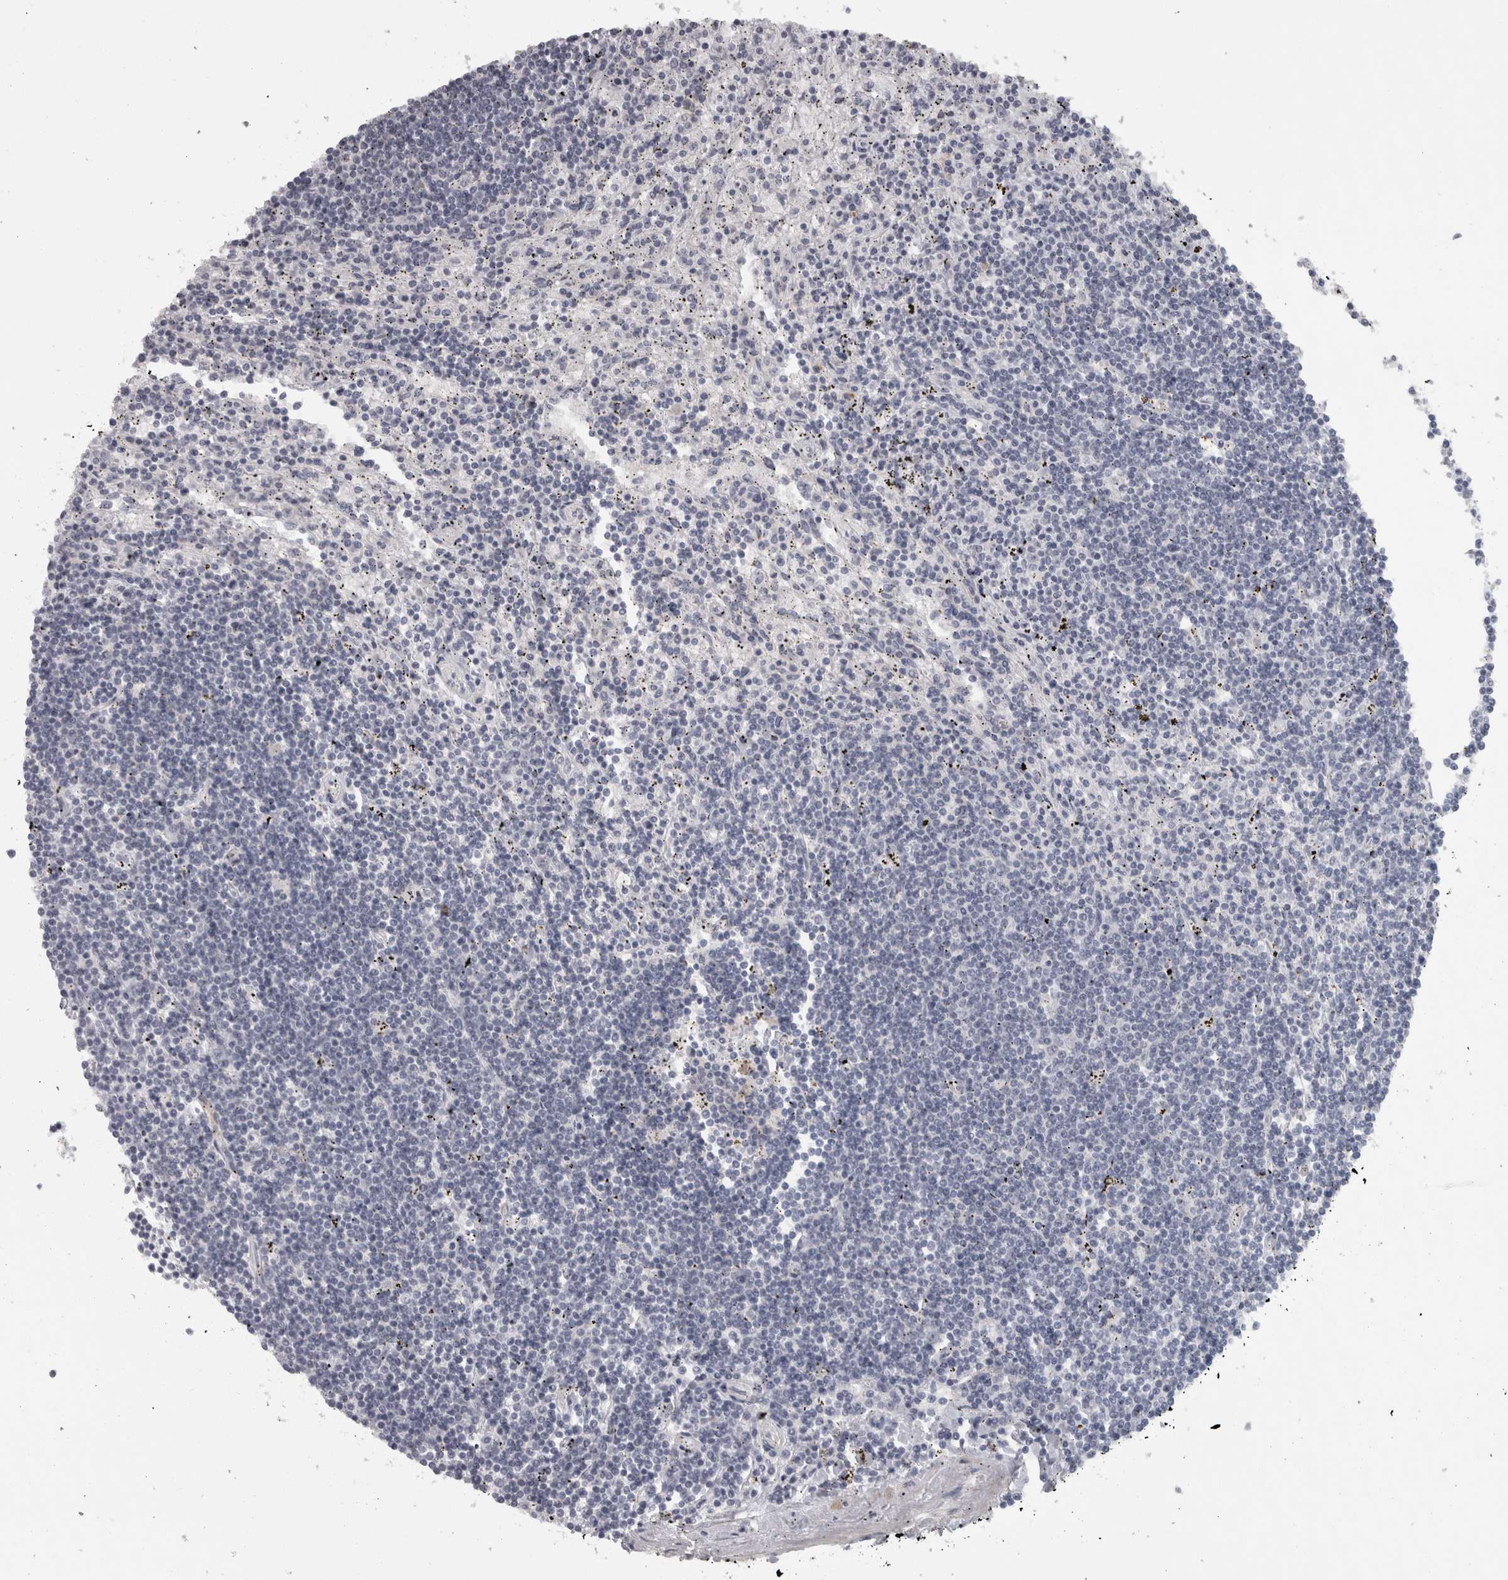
{"staining": {"intensity": "negative", "quantity": "none", "location": "none"}, "tissue": "lymphoma", "cell_type": "Tumor cells", "image_type": "cancer", "snomed": [{"axis": "morphology", "description": "Malignant lymphoma, non-Hodgkin's type, Low grade"}, {"axis": "topography", "description": "Spleen"}], "caption": "A micrograph of low-grade malignant lymphoma, non-Hodgkin's type stained for a protein exhibits no brown staining in tumor cells.", "gene": "PPP1R12B", "patient": {"sex": "male", "age": 76}}